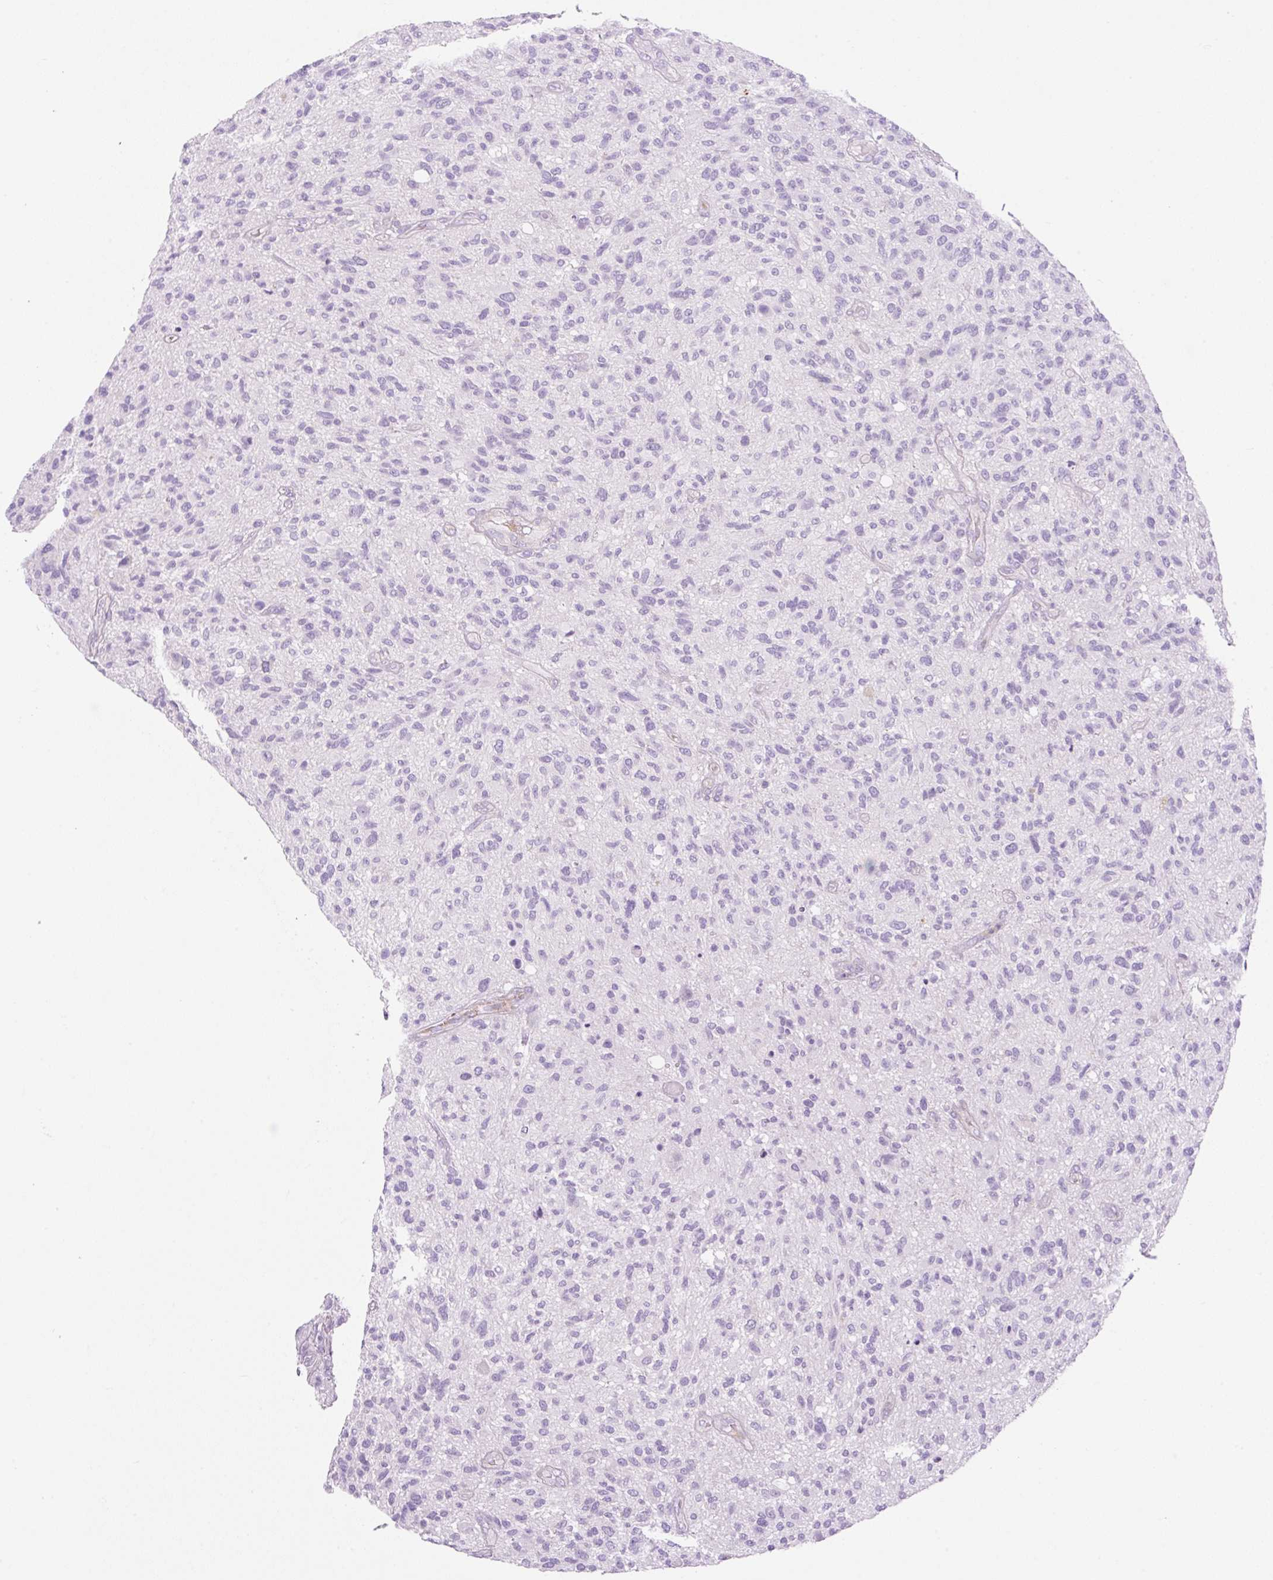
{"staining": {"intensity": "negative", "quantity": "none", "location": "none"}, "tissue": "glioma", "cell_type": "Tumor cells", "image_type": "cancer", "snomed": [{"axis": "morphology", "description": "Glioma, malignant, High grade"}, {"axis": "topography", "description": "Brain"}], "caption": "IHC histopathology image of human malignant glioma (high-grade) stained for a protein (brown), which reveals no expression in tumor cells.", "gene": "EHD3", "patient": {"sex": "male", "age": 47}}